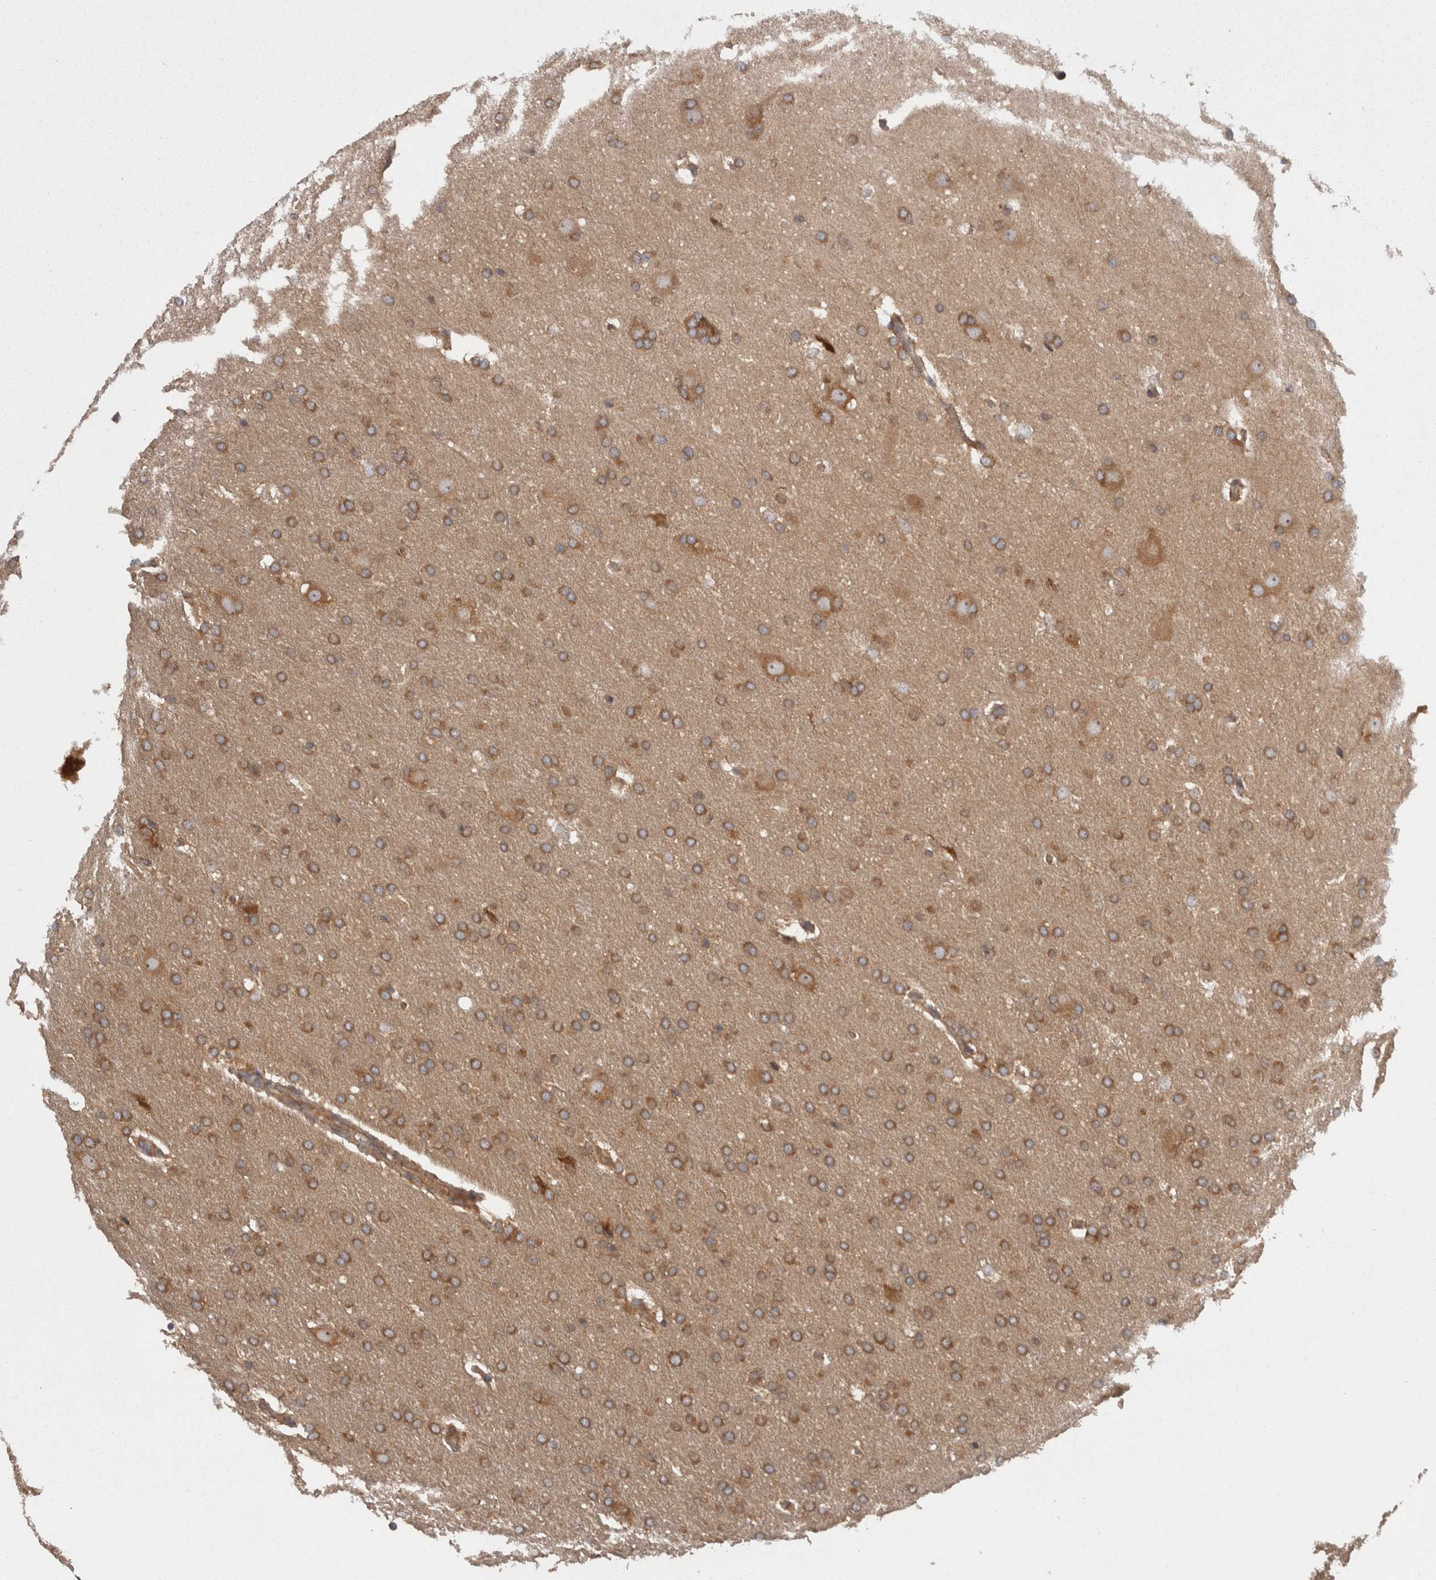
{"staining": {"intensity": "moderate", "quantity": ">75%", "location": "cytoplasmic/membranous"}, "tissue": "glioma", "cell_type": "Tumor cells", "image_type": "cancer", "snomed": [{"axis": "morphology", "description": "Glioma, malignant, Low grade"}, {"axis": "topography", "description": "Brain"}], "caption": "A medium amount of moderate cytoplasmic/membranous positivity is present in about >75% of tumor cells in low-grade glioma (malignant) tissue. The protein is stained brown, and the nuclei are stained in blue (DAB (3,3'-diaminobenzidine) IHC with brightfield microscopy, high magnification).", "gene": "SMCR8", "patient": {"sex": "female", "age": 37}}